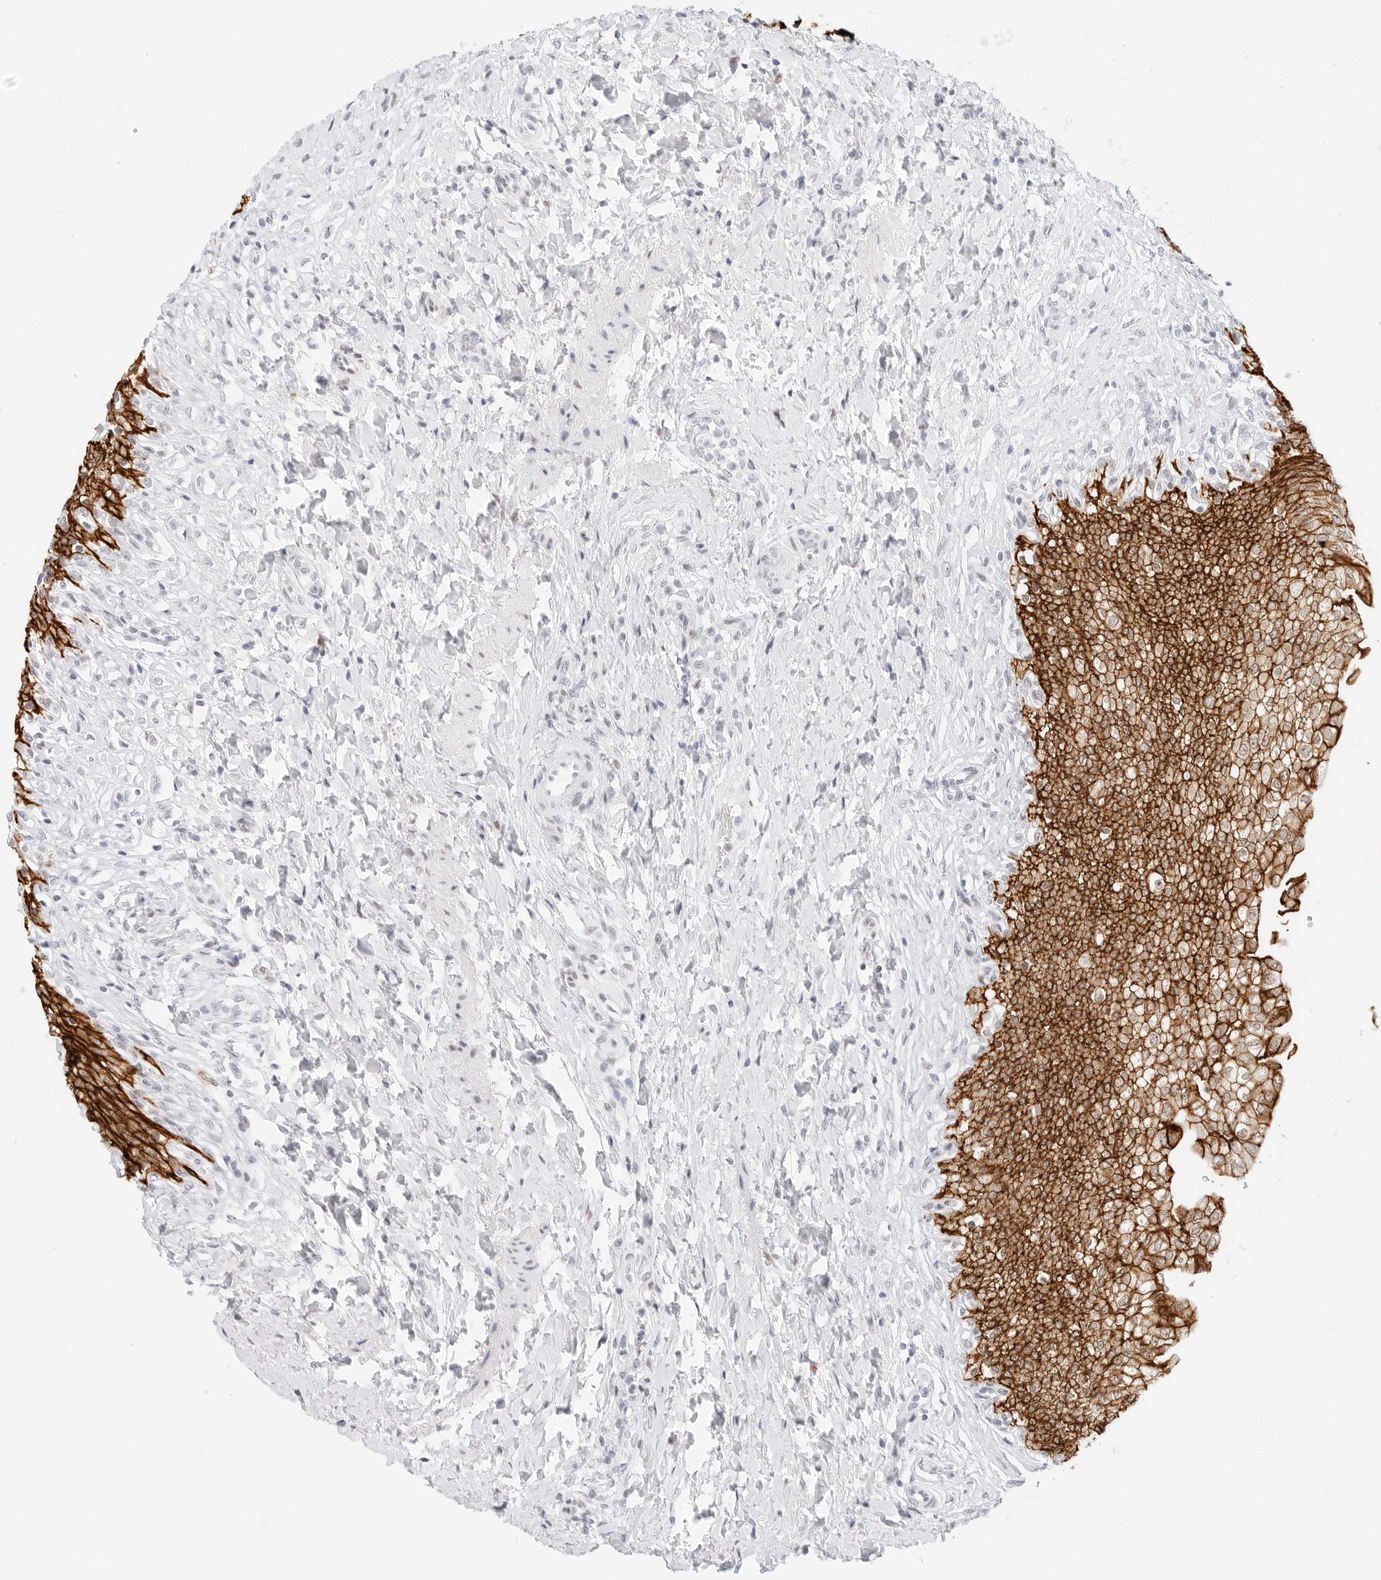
{"staining": {"intensity": "strong", "quantity": ">75%", "location": "cytoplasmic/membranous"}, "tissue": "urinary bladder", "cell_type": "Urothelial cells", "image_type": "normal", "snomed": [{"axis": "morphology", "description": "Urothelial carcinoma, High grade"}, {"axis": "topography", "description": "Urinary bladder"}], "caption": "Immunohistochemical staining of normal human urinary bladder exhibits strong cytoplasmic/membranous protein positivity in approximately >75% of urothelial cells.", "gene": "CDH1", "patient": {"sex": "male", "age": 46}}